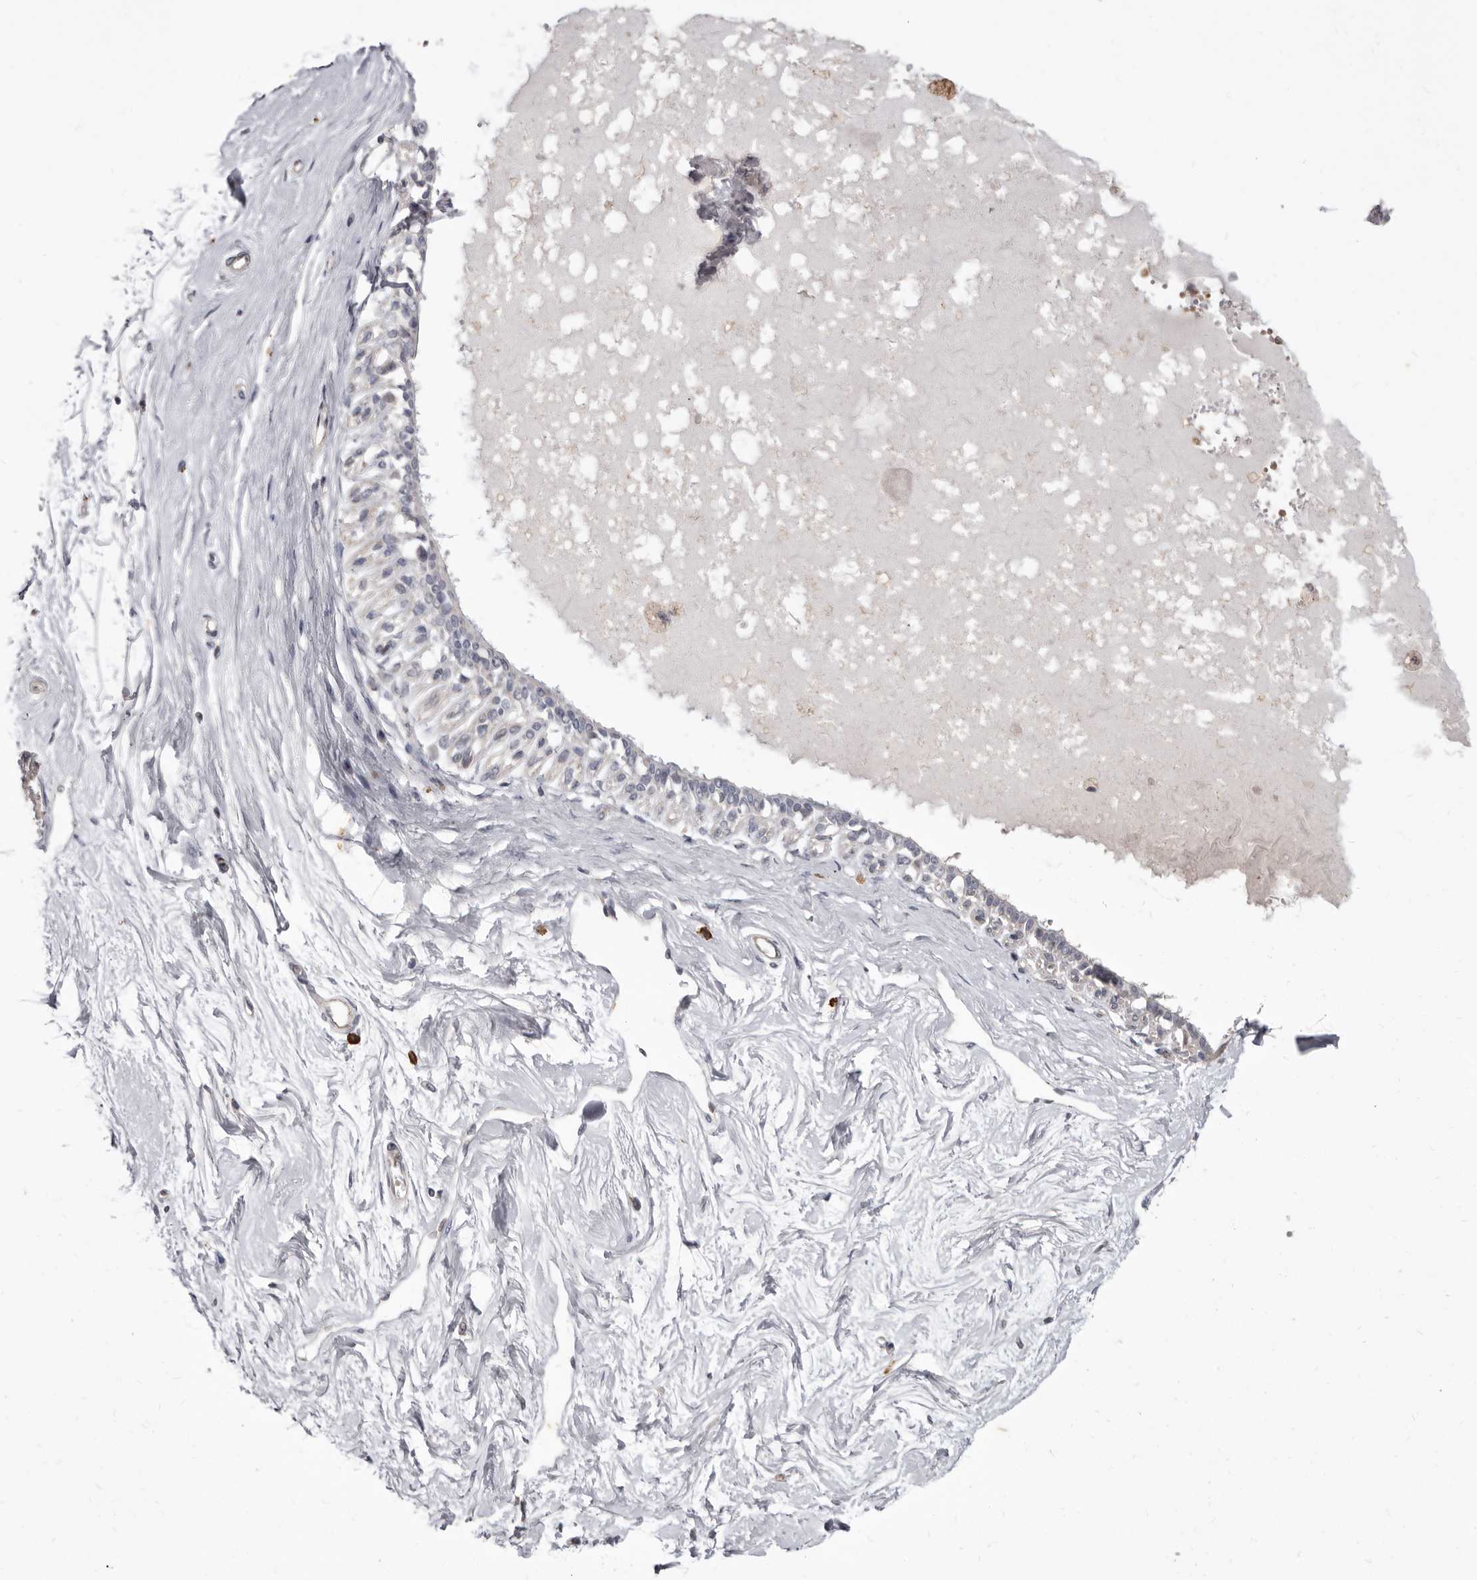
{"staining": {"intensity": "negative", "quantity": "none", "location": "none"}, "tissue": "breast", "cell_type": "Adipocytes", "image_type": "normal", "snomed": [{"axis": "morphology", "description": "Normal tissue, NOS"}, {"axis": "topography", "description": "Breast"}], "caption": "DAB immunohistochemical staining of normal human breast shows no significant positivity in adipocytes.", "gene": "ACLY", "patient": {"sex": "female", "age": 45}}